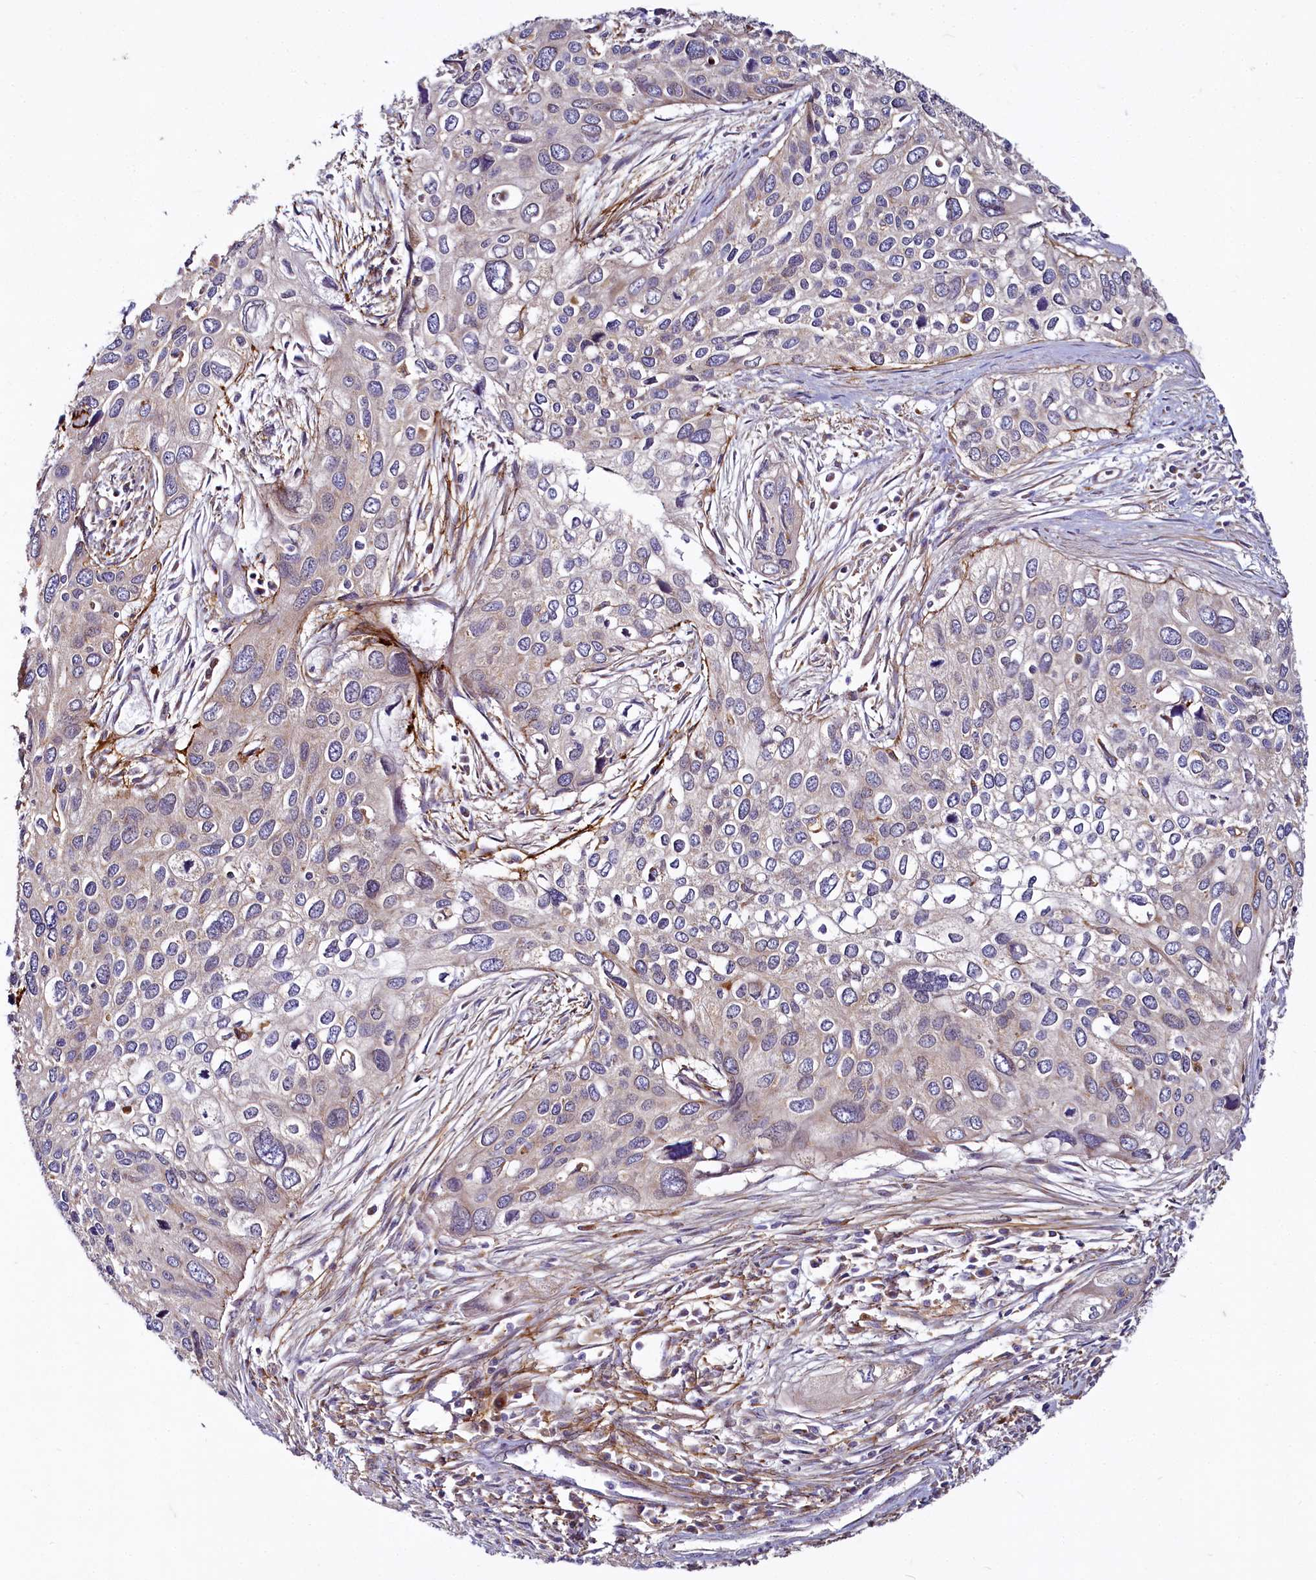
{"staining": {"intensity": "negative", "quantity": "none", "location": "none"}, "tissue": "cervical cancer", "cell_type": "Tumor cells", "image_type": "cancer", "snomed": [{"axis": "morphology", "description": "Squamous cell carcinoma, NOS"}, {"axis": "topography", "description": "Cervix"}], "caption": "Protein analysis of cervical cancer demonstrates no significant staining in tumor cells. Nuclei are stained in blue.", "gene": "ADCY2", "patient": {"sex": "female", "age": 55}}